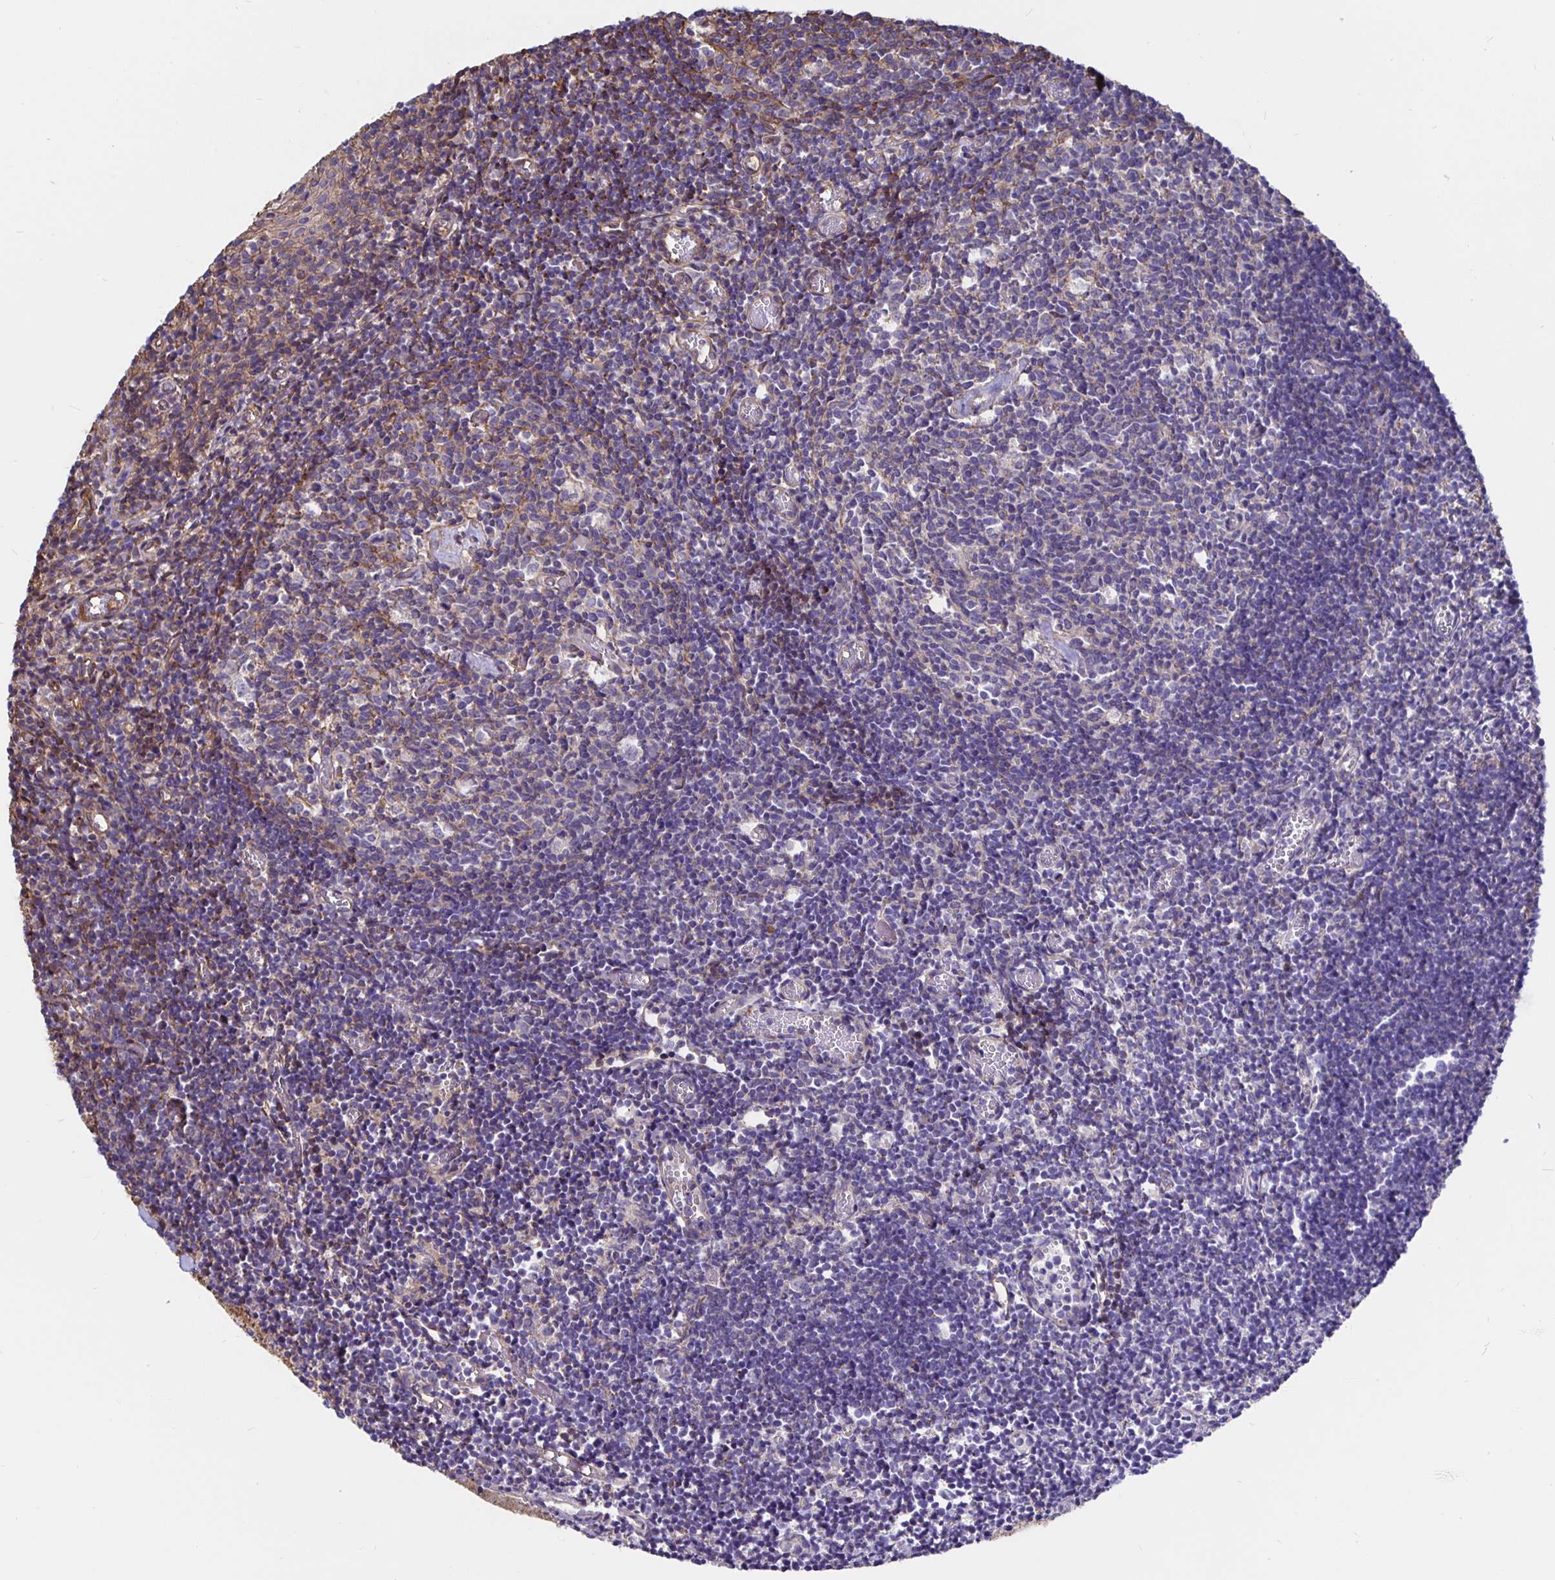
{"staining": {"intensity": "weak", "quantity": "25%-75%", "location": "cytoplasmic/membranous"}, "tissue": "tonsil", "cell_type": "Germinal center cells", "image_type": "normal", "snomed": [{"axis": "morphology", "description": "Normal tissue, NOS"}, {"axis": "topography", "description": "Tonsil"}], "caption": "A histopathology image of human tonsil stained for a protein reveals weak cytoplasmic/membranous brown staining in germinal center cells. (DAB = brown stain, brightfield microscopy at high magnification).", "gene": "ARHGEF39", "patient": {"sex": "female", "age": 10}}